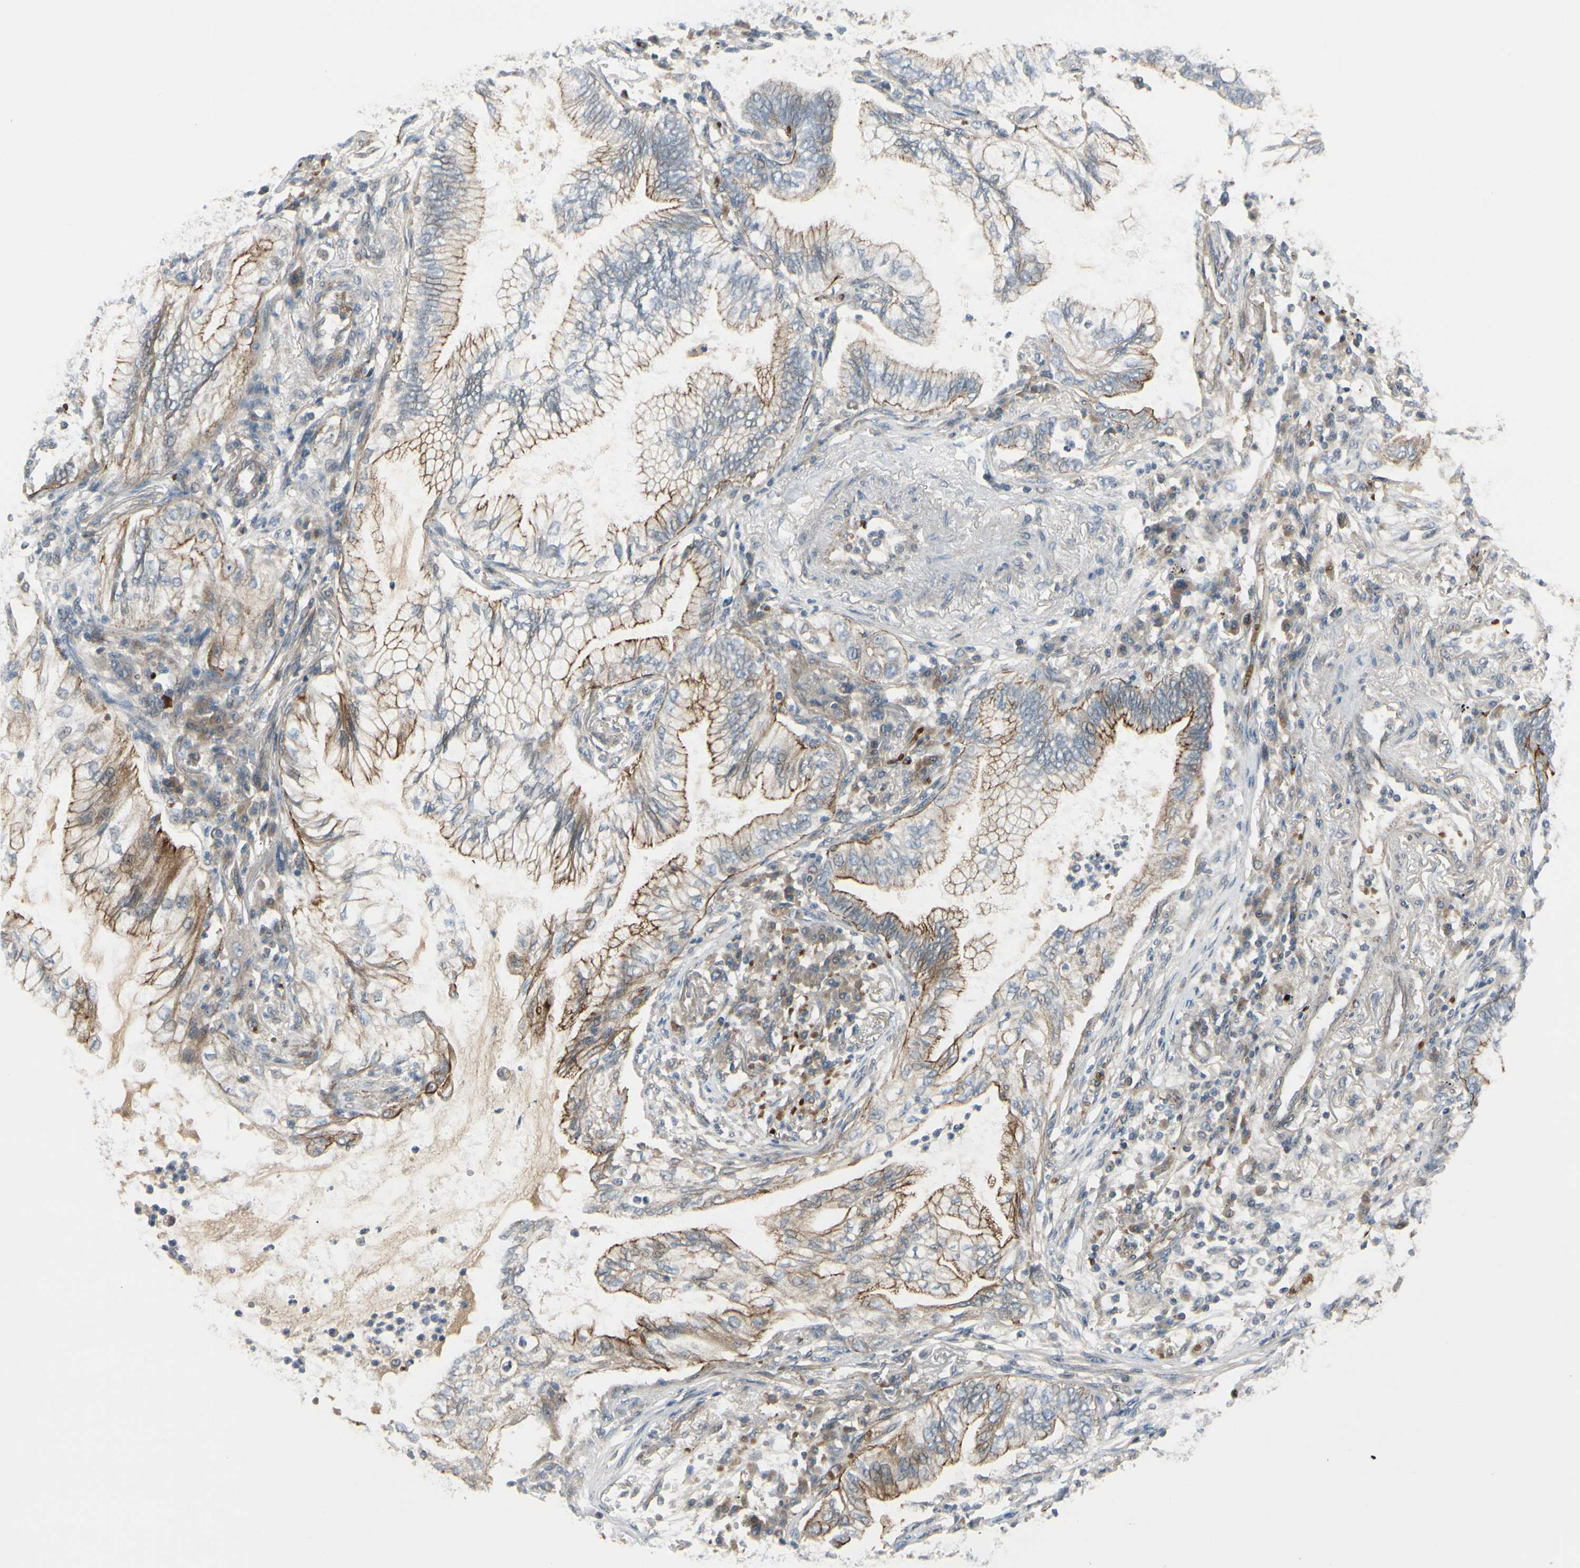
{"staining": {"intensity": "moderate", "quantity": ">75%", "location": "cytoplasmic/membranous"}, "tissue": "lung cancer", "cell_type": "Tumor cells", "image_type": "cancer", "snomed": [{"axis": "morphology", "description": "Normal tissue, NOS"}, {"axis": "morphology", "description": "Adenocarcinoma, NOS"}, {"axis": "topography", "description": "Bronchus"}, {"axis": "topography", "description": "Lung"}], "caption": "Protein expression analysis of lung cancer demonstrates moderate cytoplasmic/membranous expression in approximately >75% of tumor cells.", "gene": "PPP3CB", "patient": {"sex": "female", "age": 70}}